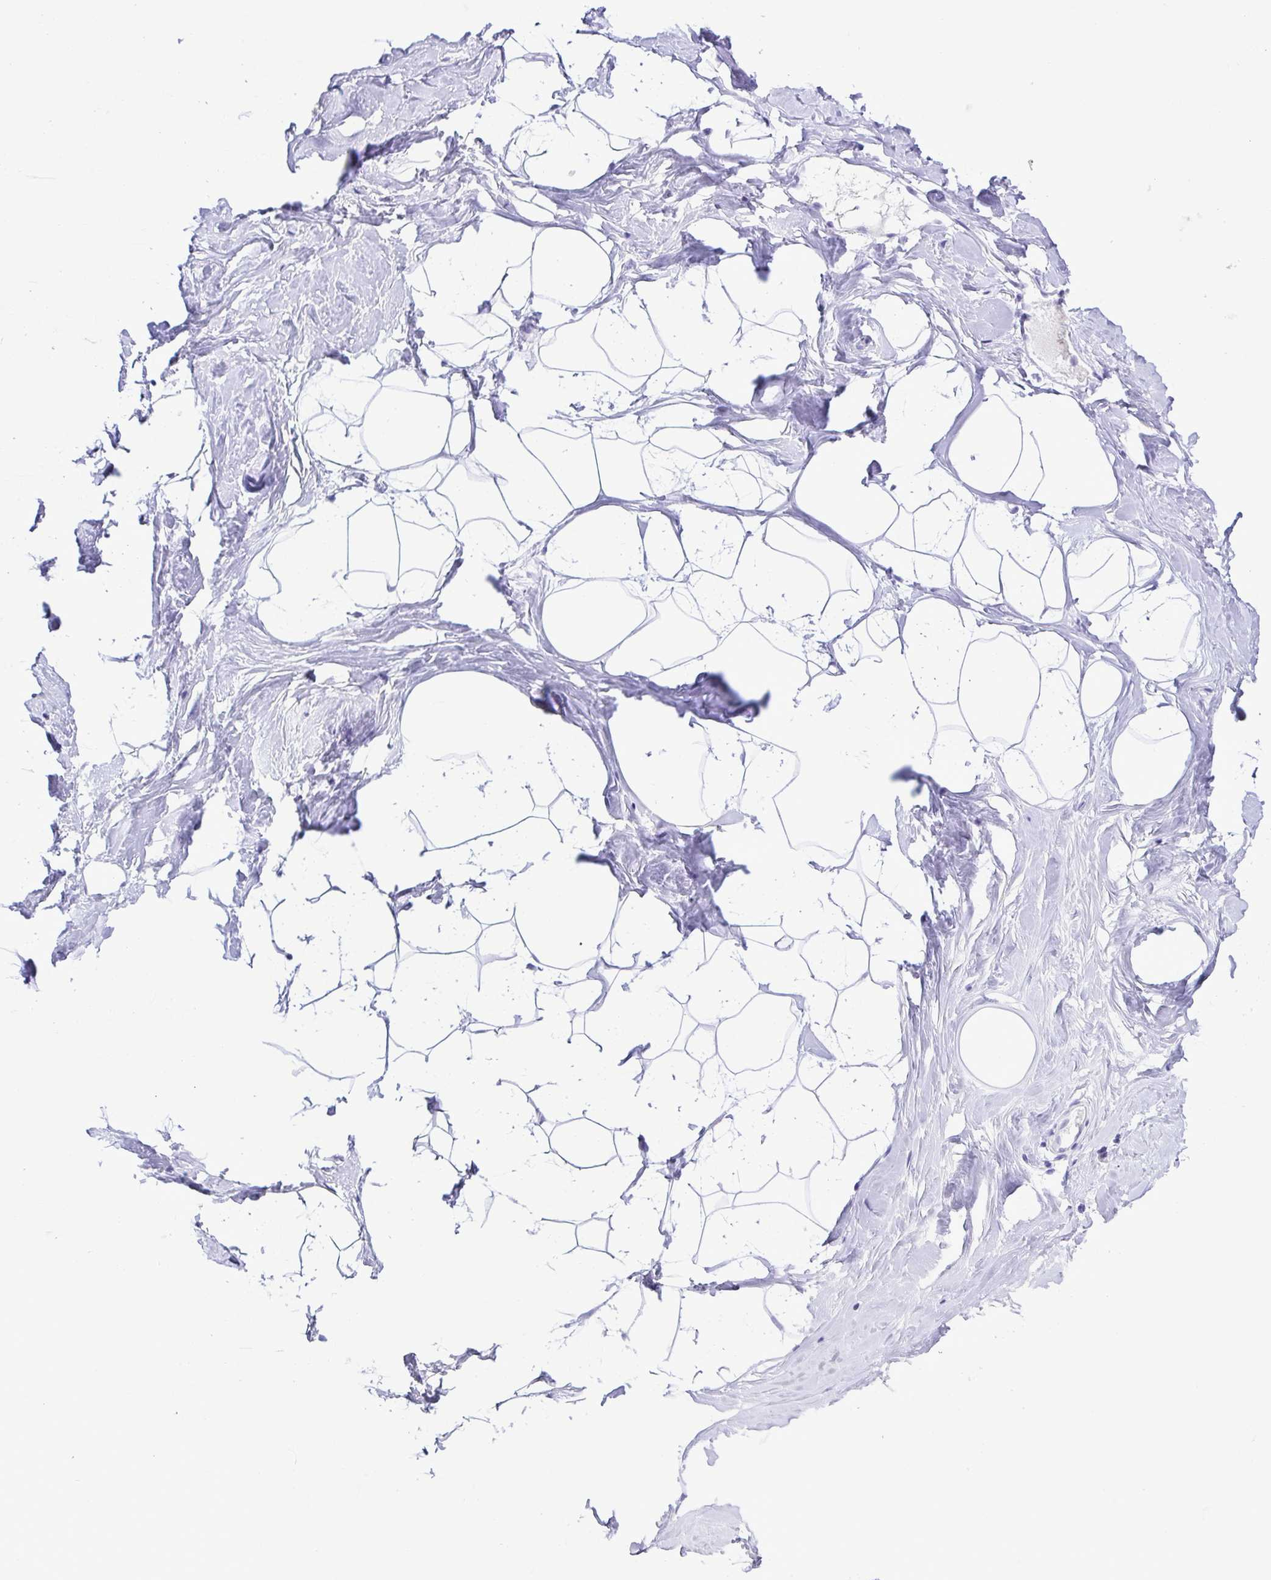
{"staining": {"intensity": "negative", "quantity": "none", "location": "none"}, "tissue": "breast", "cell_type": "Adipocytes", "image_type": "normal", "snomed": [{"axis": "morphology", "description": "Normal tissue, NOS"}, {"axis": "topography", "description": "Breast"}], "caption": "Immunohistochemistry of normal breast reveals no staining in adipocytes.", "gene": "SPATA16", "patient": {"sex": "female", "age": 32}}